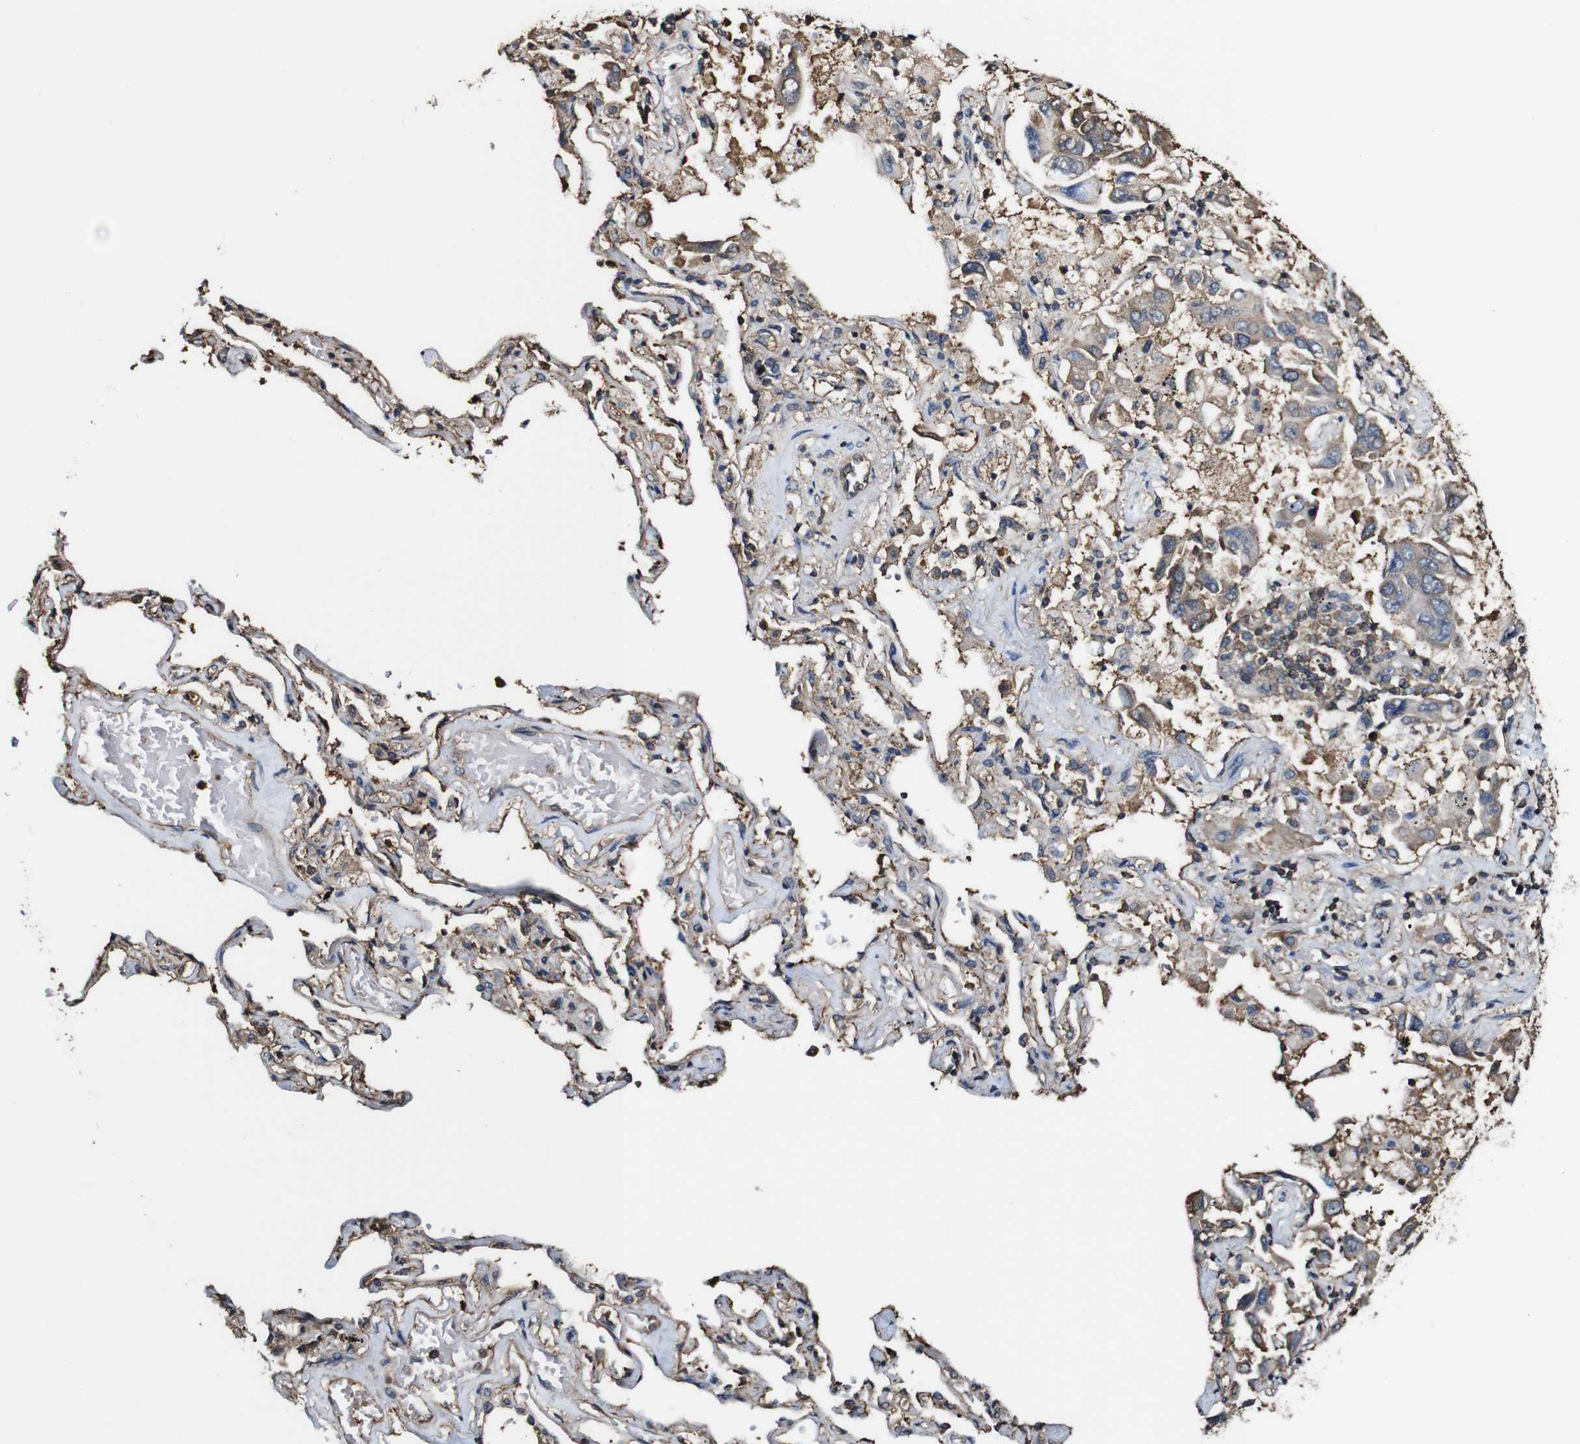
{"staining": {"intensity": "moderate", "quantity": ">75%", "location": "cytoplasmic/membranous"}, "tissue": "lung cancer", "cell_type": "Tumor cells", "image_type": "cancer", "snomed": [{"axis": "morphology", "description": "Adenocarcinoma, NOS"}, {"axis": "topography", "description": "Lung"}], "caption": "There is medium levels of moderate cytoplasmic/membranous positivity in tumor cells of lung cancer (adenocarcinoma), as demonstrated by immunohistochemical staining (brown color).", "gene": "PTPRR", "patient": {"sex": "male", "age": 64}}